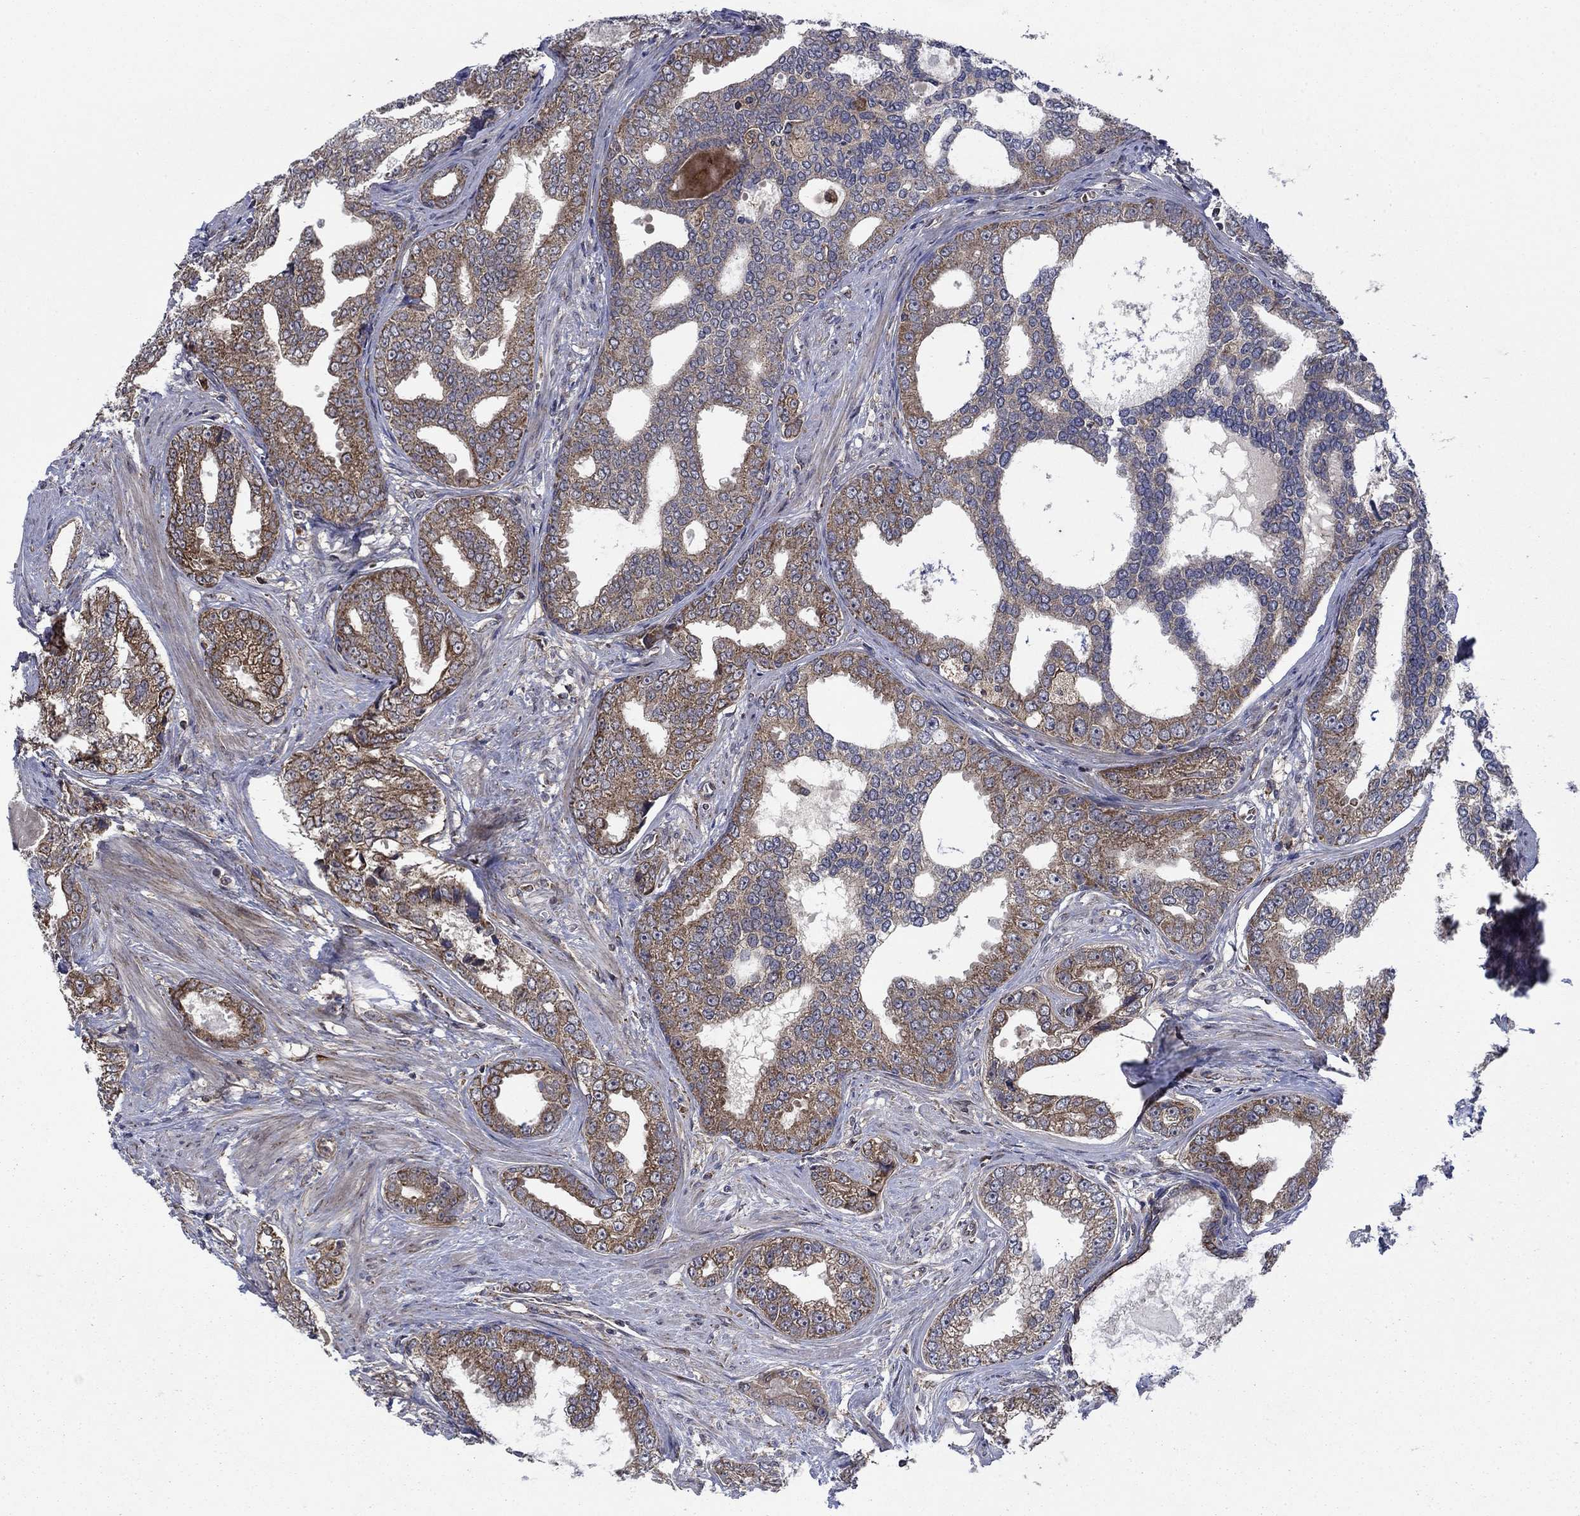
{"staining": {"intensity": "strong", "quantity": "<25%", "location": "cytoplasmic/membranous"}, "tissue": "prostate cancer", "cell_type": "Tumor cells", "image_type": "cancer", "snomed": [{"axis": "morphology", "description": "Adenocarcinoma, NOS"}, {"axis": "topography", "description": "Prostate"}], "caption": "Tumor cells exhibit medium levels of strong cytoplasmic/membranous staining in about <25% of cells in prostate adenocarcinoma.", "gene": "RNF19B", "patient": {"sex": "male", "age": 67}}